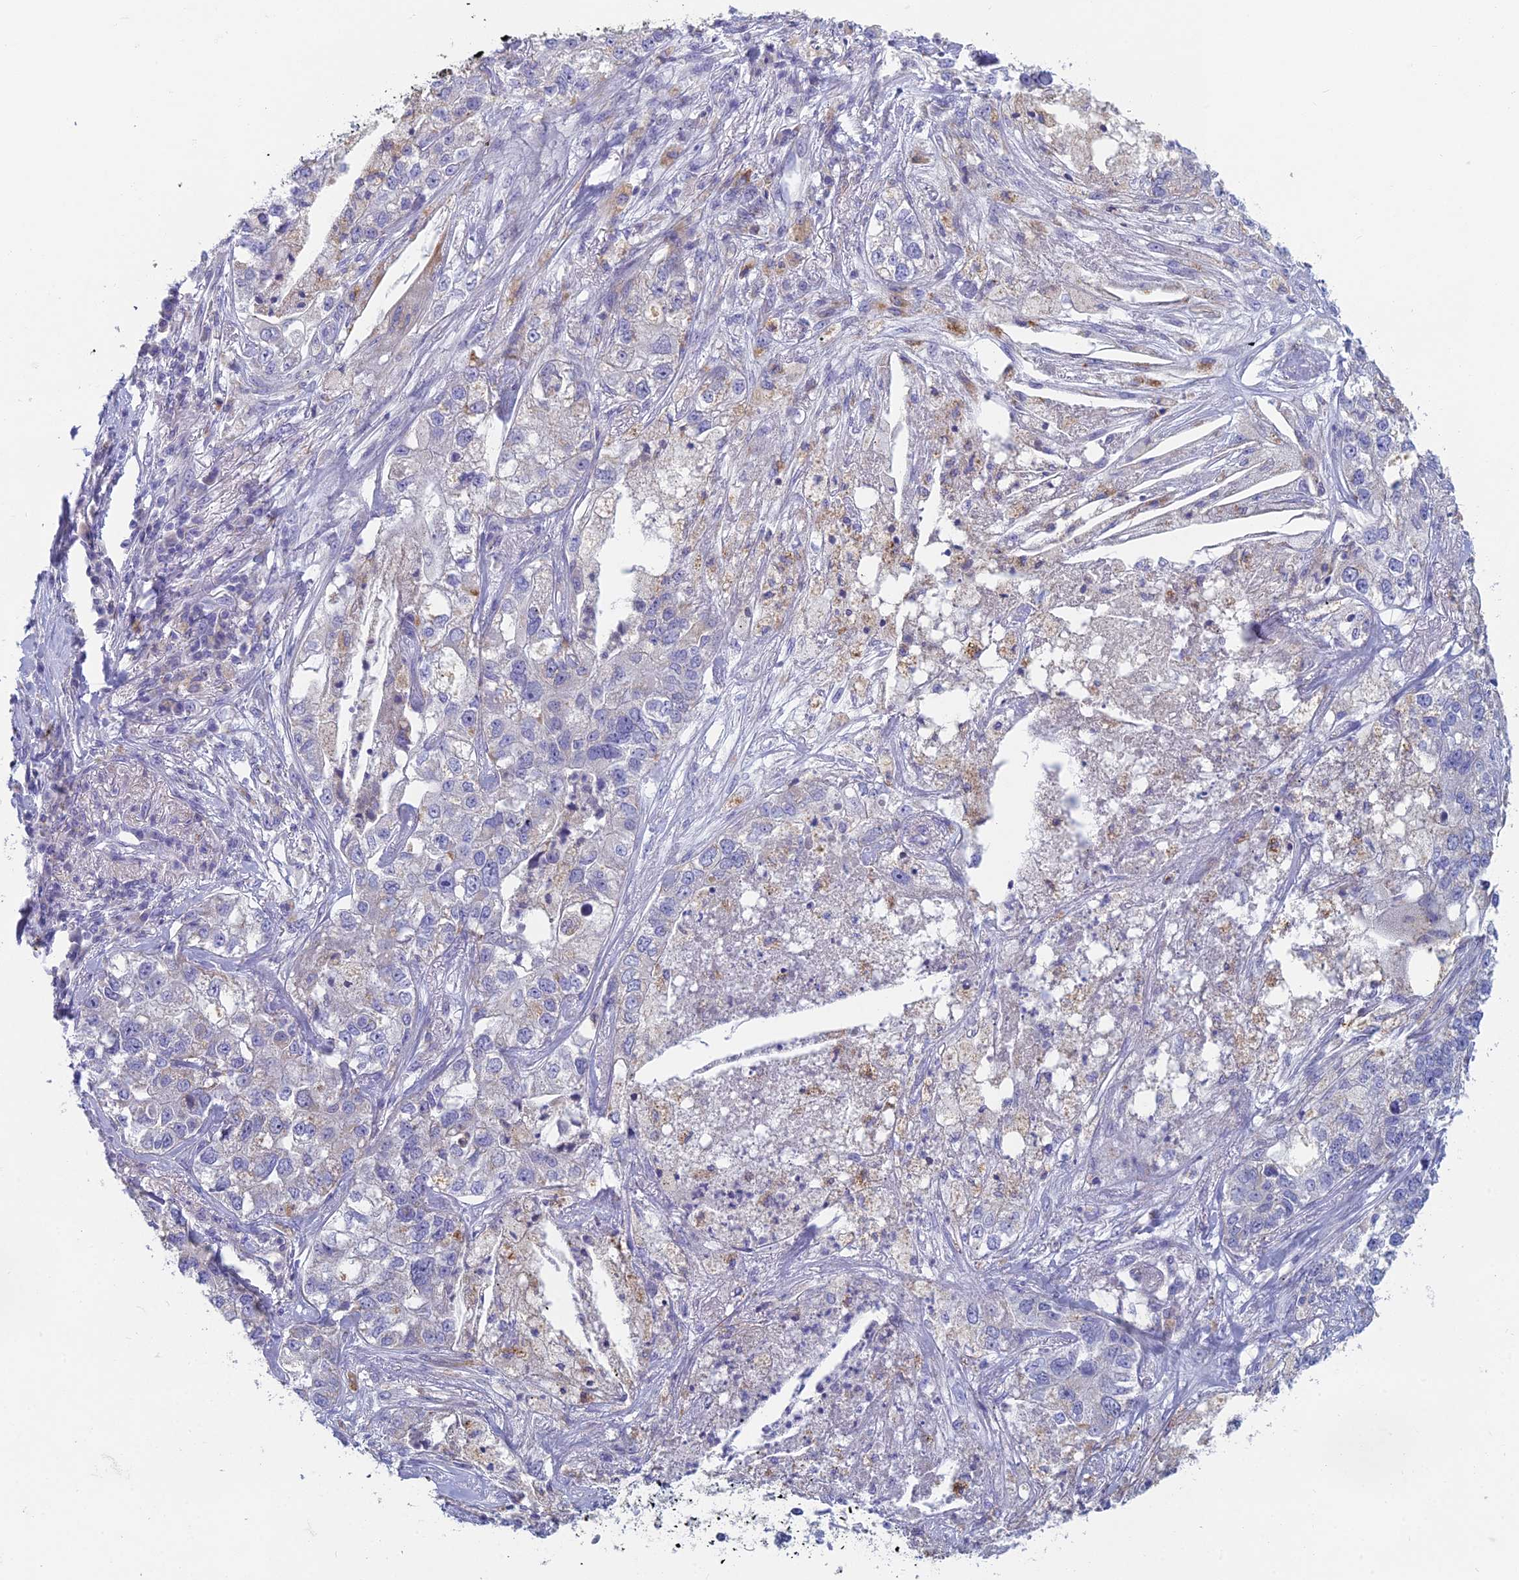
{"staining": {"intensity": "negative", "quantity": "none", "location": "none"}, "tissue": "lung cancer", "cell_type": "Tumor cells", "image_type": "cancer", "snomed": [{"axis": "morphology", "description": "Adenocarcinoma, NOS"}, {"axis": "topography", "description": "Lung"}], "caption": "This is an immunohistochemistry (IHC) histopathology image of human lung cancer. There is no positivity in tumor cells.", "gene": "FERD3L", "patient": {"sex": "male", "age": 49}}